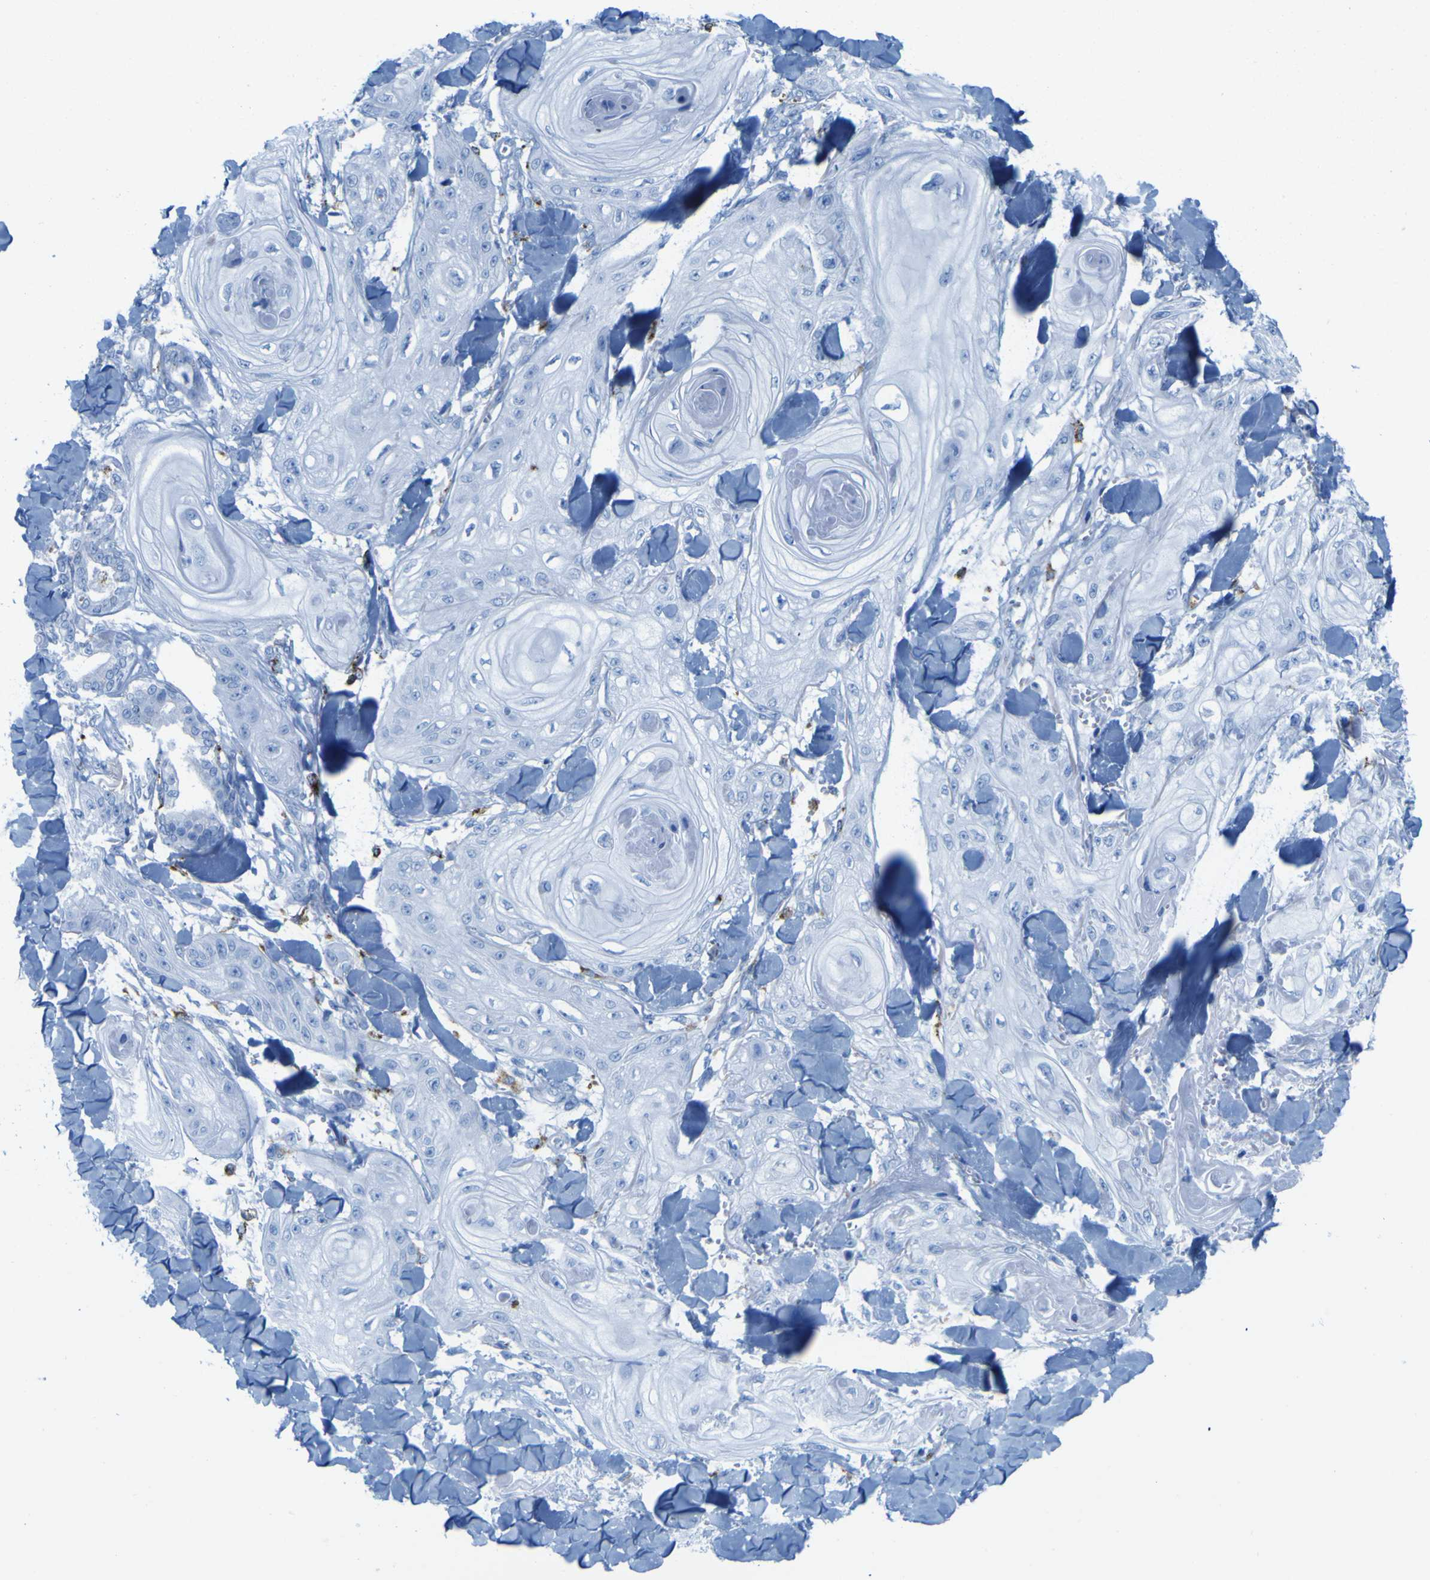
{"staining": {"intensity": "negative", "quantity": "none", "location": "none"}, "tissue": "skin cancer", "cell_type": "Tumor cells", "image_type": "cancer", "snomed": [{"axis": "morphology", "description": "Squamous cell carcinoma, NOS"}, {"axis": "topography", "description": "Skin"}], "caption": "Skin squamous cell carcinoma was stained to show a protein in brown. There is no significant expression in tumor cells. Nuclei are stained in blue.", "gene": "PLD3", "patient": {"sex": "male", "age": 74}}